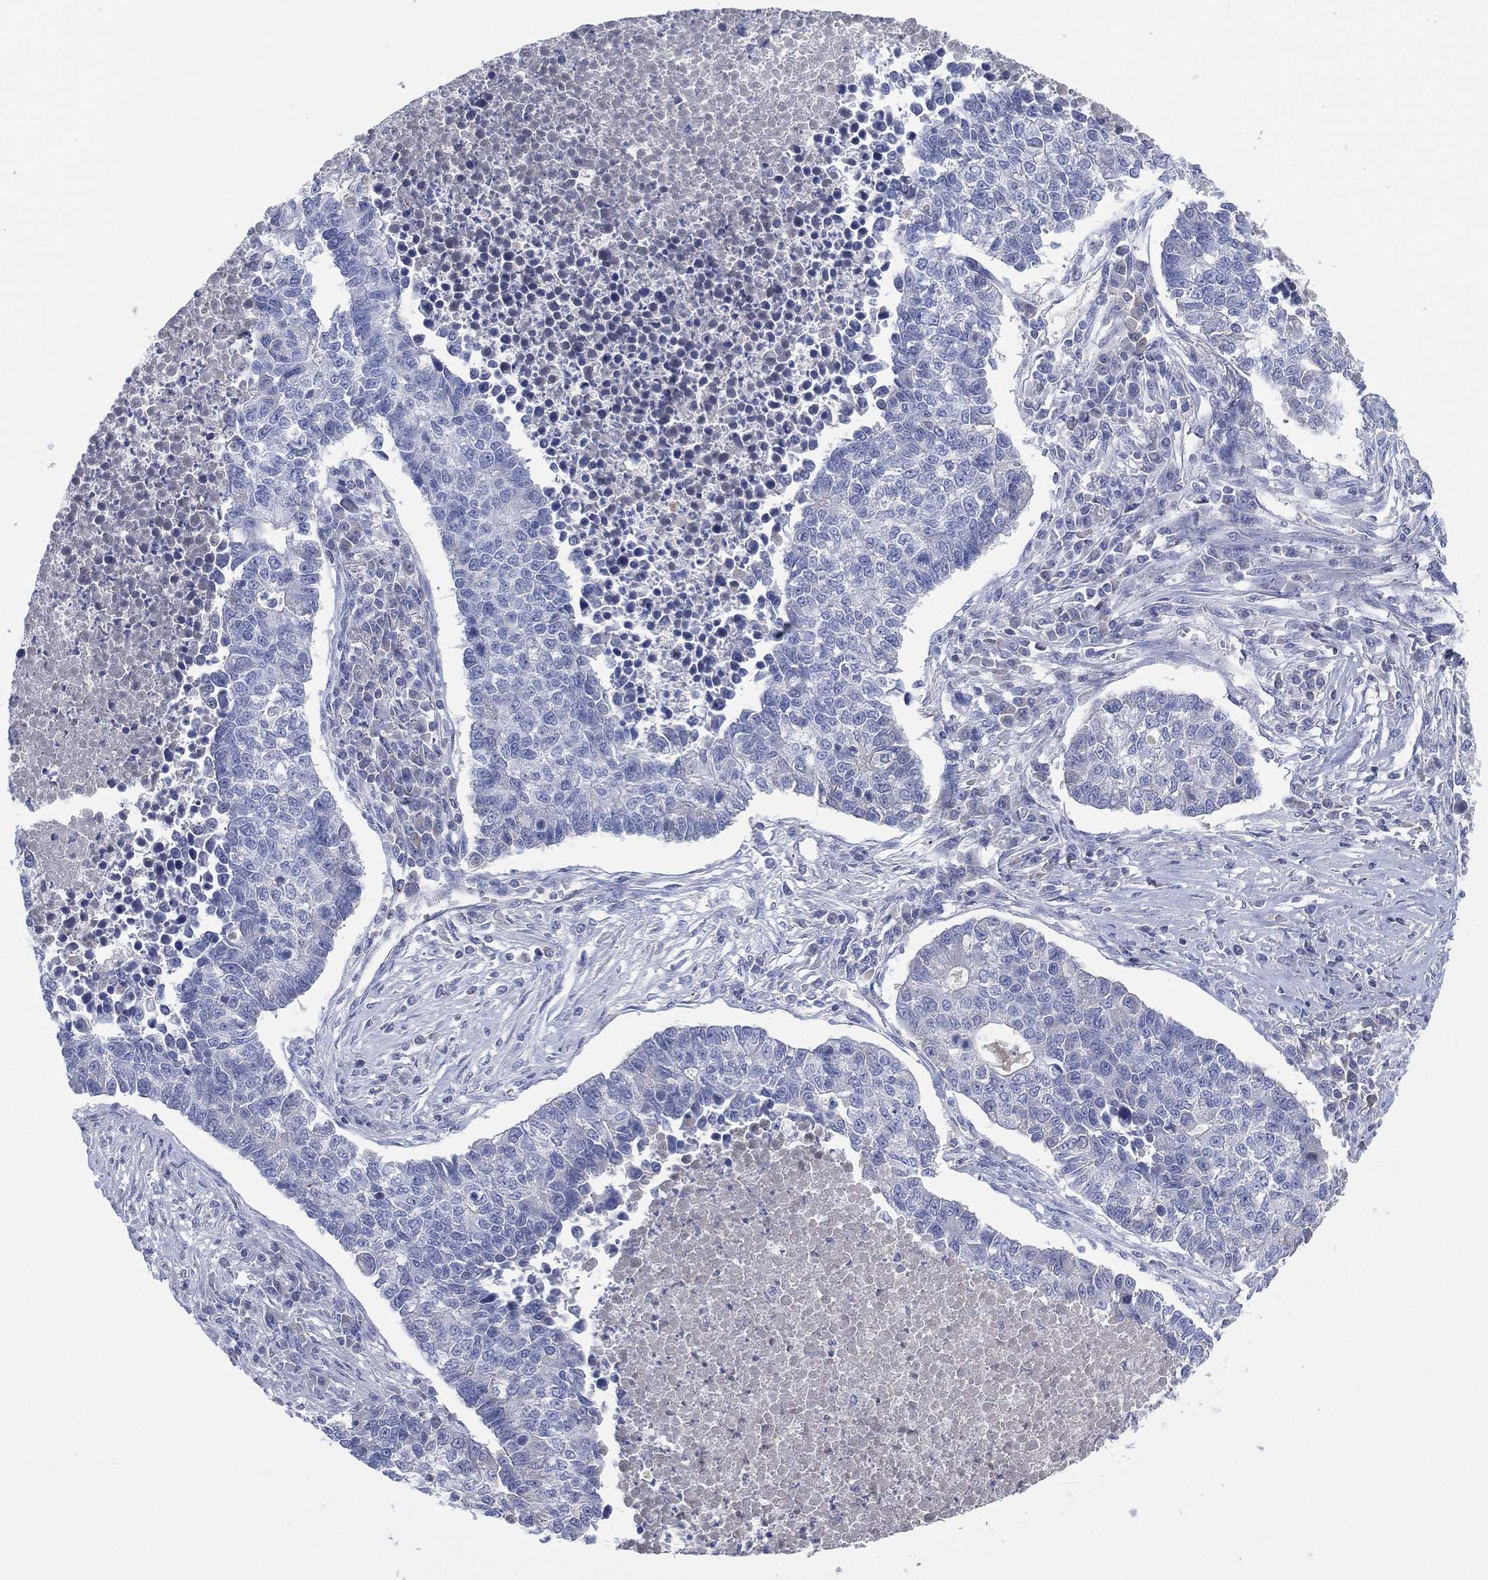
{"staining": {"intensity": "negative", "quantity": "none", "location": "none"}, "tissue": "lung cancer", "cell_type": "Tumor cells", "image_type": "cancer", "snomed": [{"axis": "morphology", "description": "Adenocarcinoma, NOS"}, {"axis": "topography", "description": "Lung"}], "caption": "Immunohistochemistry image of neoplastic tissue: human adenocarcinoma (lung) stained with DAB (3,3'-diaminobenzidine) reveals no significant protein staining in tumor cells.", "gene": "SEPTIN1", "patient": {"sex": "male", "age": 57}}